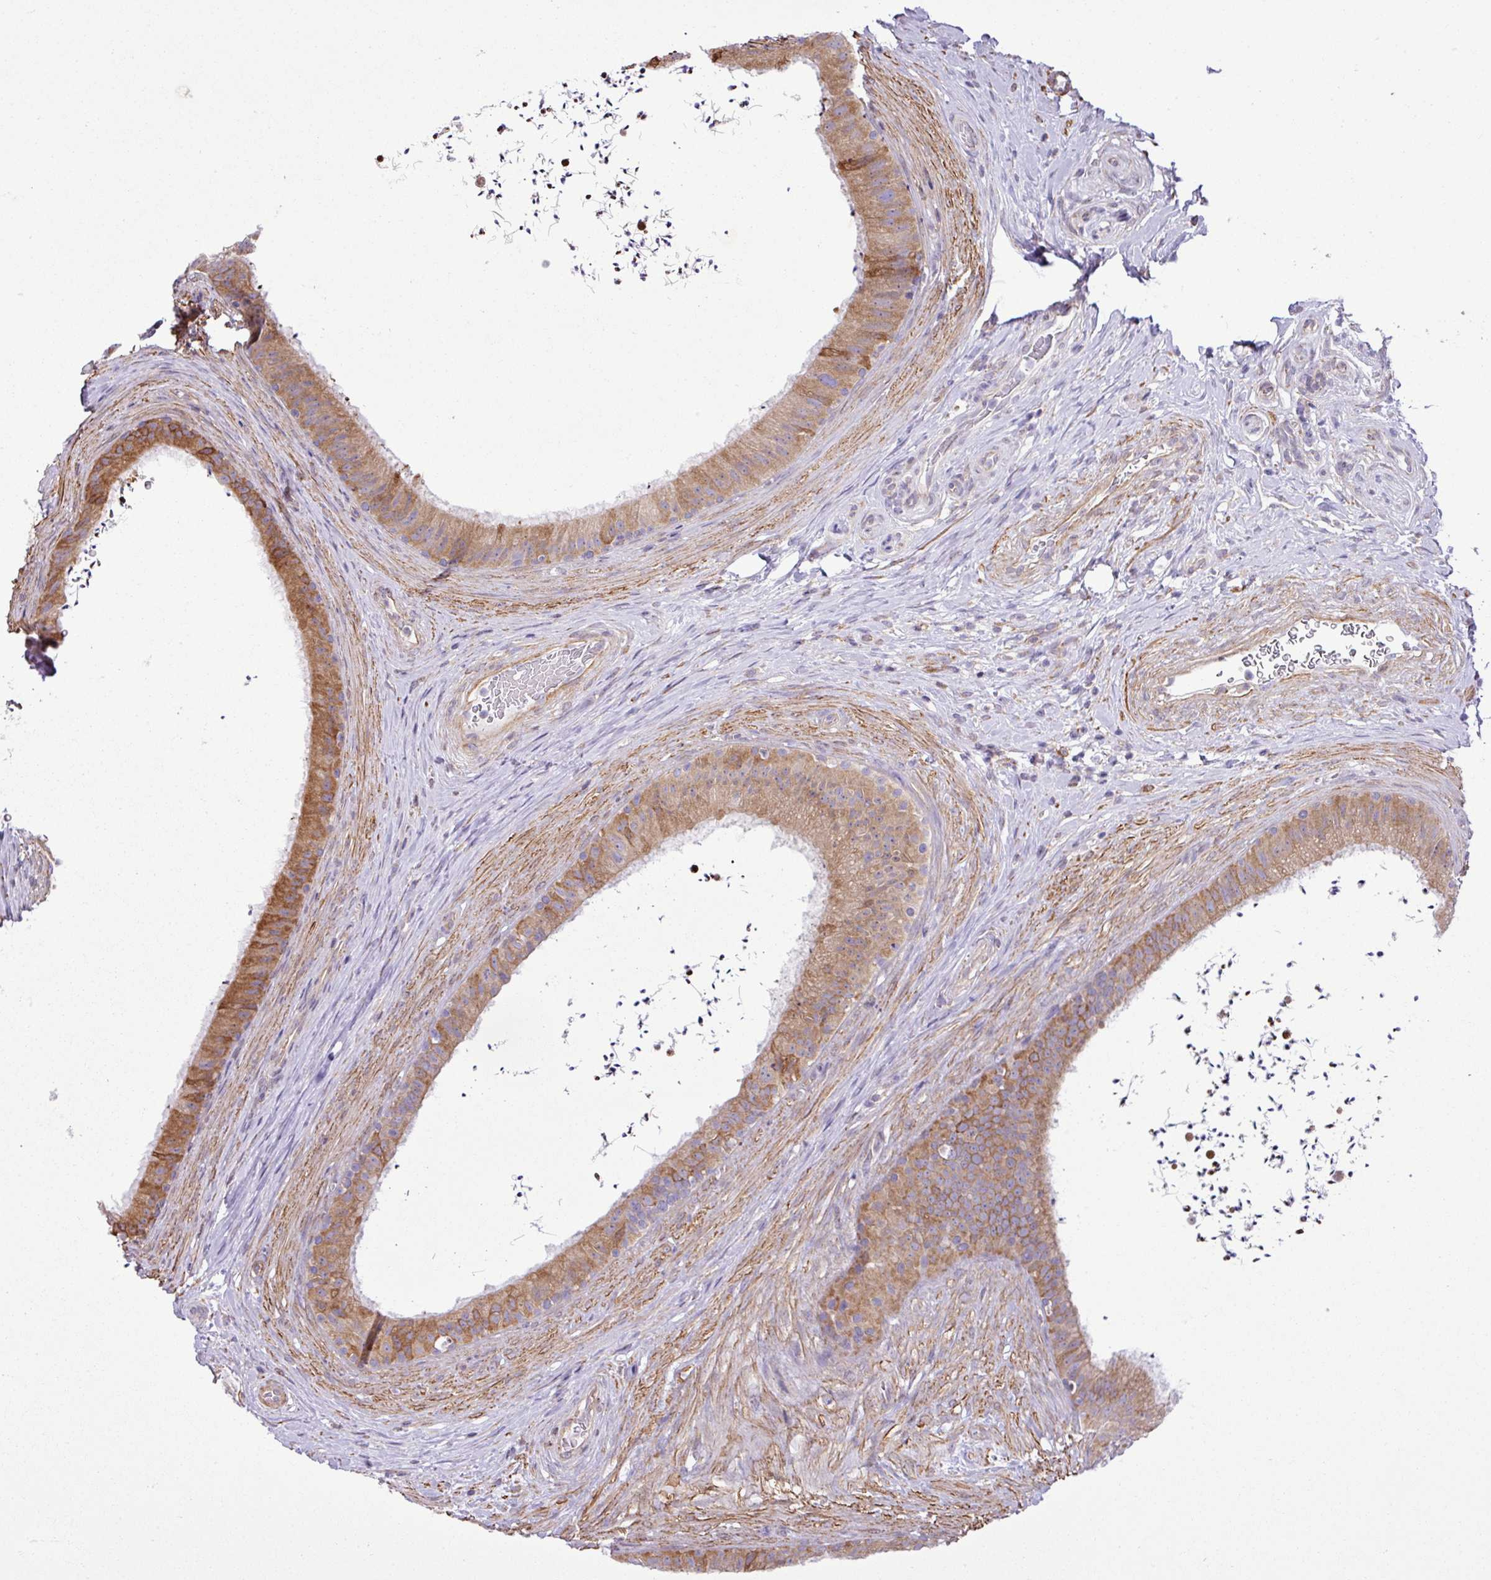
{"staining": {"intensity": "moderate", "quantity": "25%-75%", "location": "cytoplasmic/membranous"}, "tissue": "epididymis", "cell_type": "Glandular cells", "image_type": "normal", "snomed": [{"axis": "morphology", "description": "Normal tissue, NOS"}, {"axis": "topography", "description": "Testis"}, {"axis": "topography", "description": "Epididymis"}], "caption": "This is an image of IHC staining of benign epididymis, which shows moderate staining in the cytoplasmic/membranous of glandular cells.", "gene": "ZSCAN5A", "patient": {"sex": "male", "age": 41}}